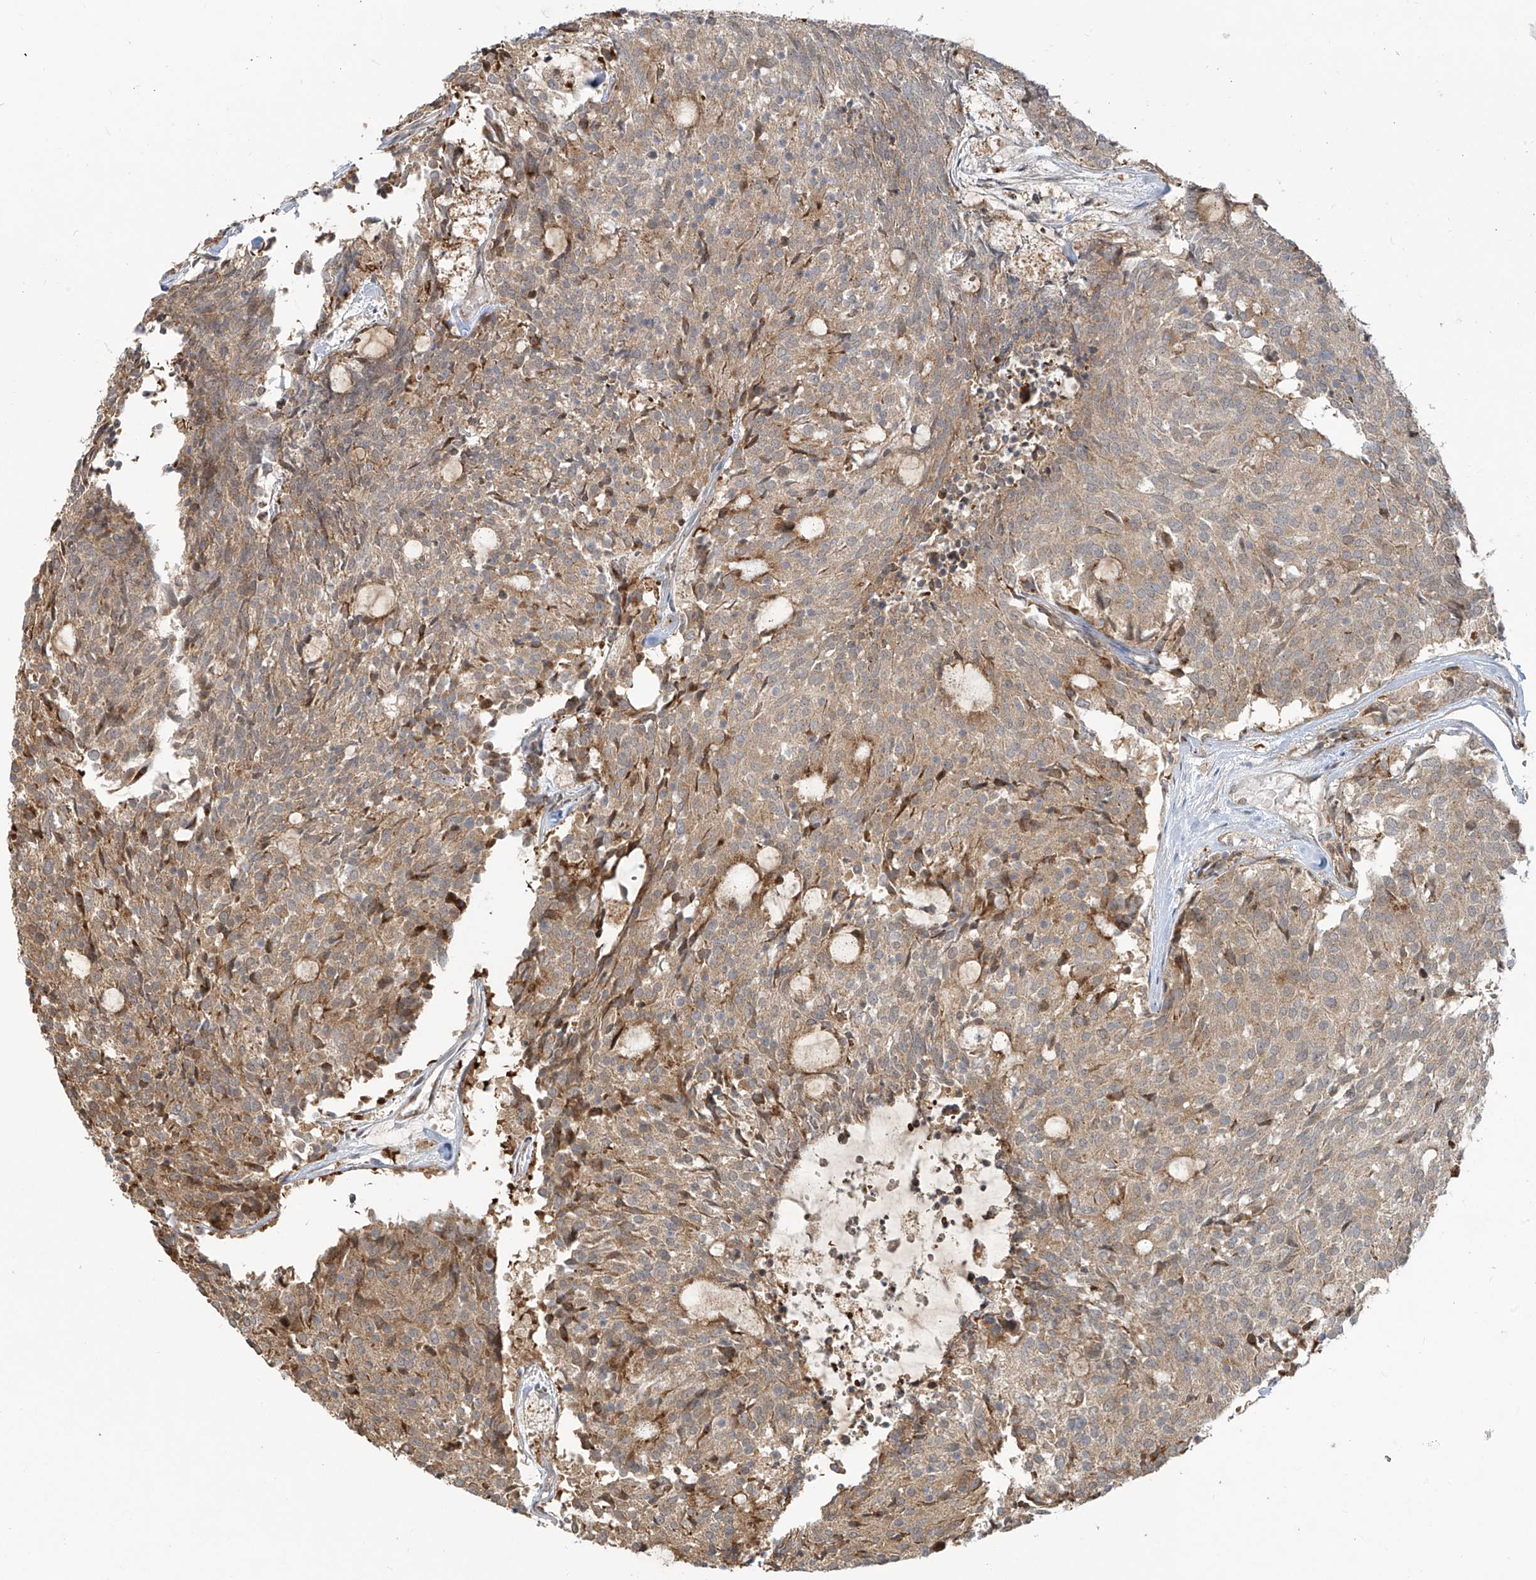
{"staining": {"intensity": "weak", "quantity": ">75%", "location": "cytoplasmic/membranous"}, "tissue": "carcinoid", "cell_type": "Tumor cells", "image_type": "cancer", "snomed": [{"axis": "morphology", "description": "Carcinoid, malignant, NOS"}, {"axis": "topography", "description": "Pancreas"}], "caption": "DAB (3,3'-diaminobenzidine) immunohistochemical staining of human carcinoid (malignant) demonstrates weak cytoplasmic/membranous protein staining in about >75% of tumor cells.", "gene": "VMP1", "patient": {"sex": "female", "age": 54}}